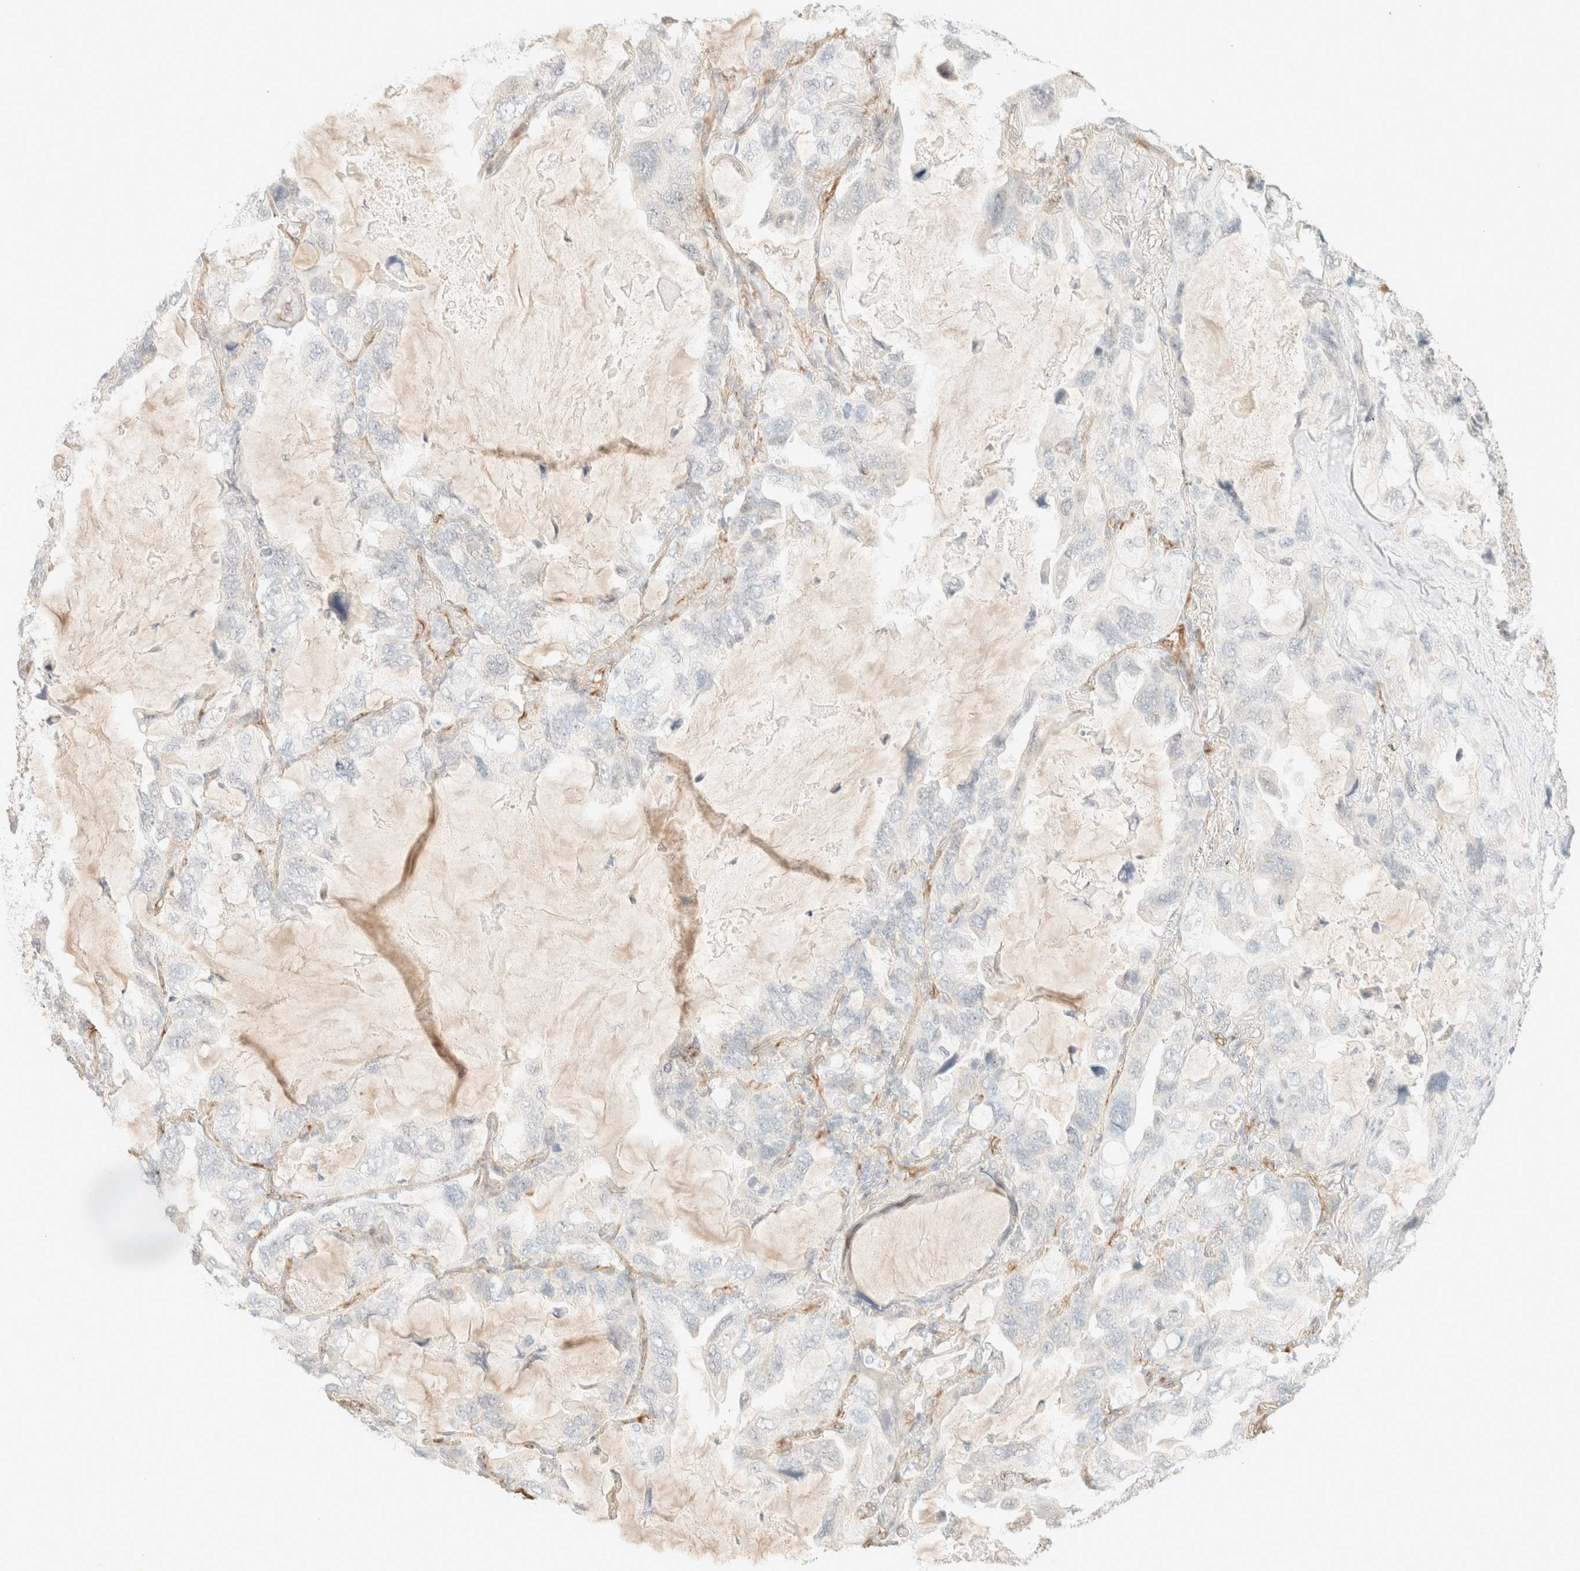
{"staining": {"intensity": "negative", "quantity": "none", "location": "none"}, "tissue": "lung cancer", "cell_type": "Tumor cells", "image_type": "cancer", "snomed": [{"axis": "morphology", "description": "Squamous cell carcinoma, NOS"}, {"axis": "topography", "description": "Lung"}], "caption": "Photomicrograph shows no protein positivity in tumor cells of lung cancer tissue. The staining is performed using DAB (3,3'-diaminobenzidine) brown chromogen with nuclei counter-stained in using hematoxylin.", "gene": "SPARCL1", "patient": {"sex": "female", "age": 73}}